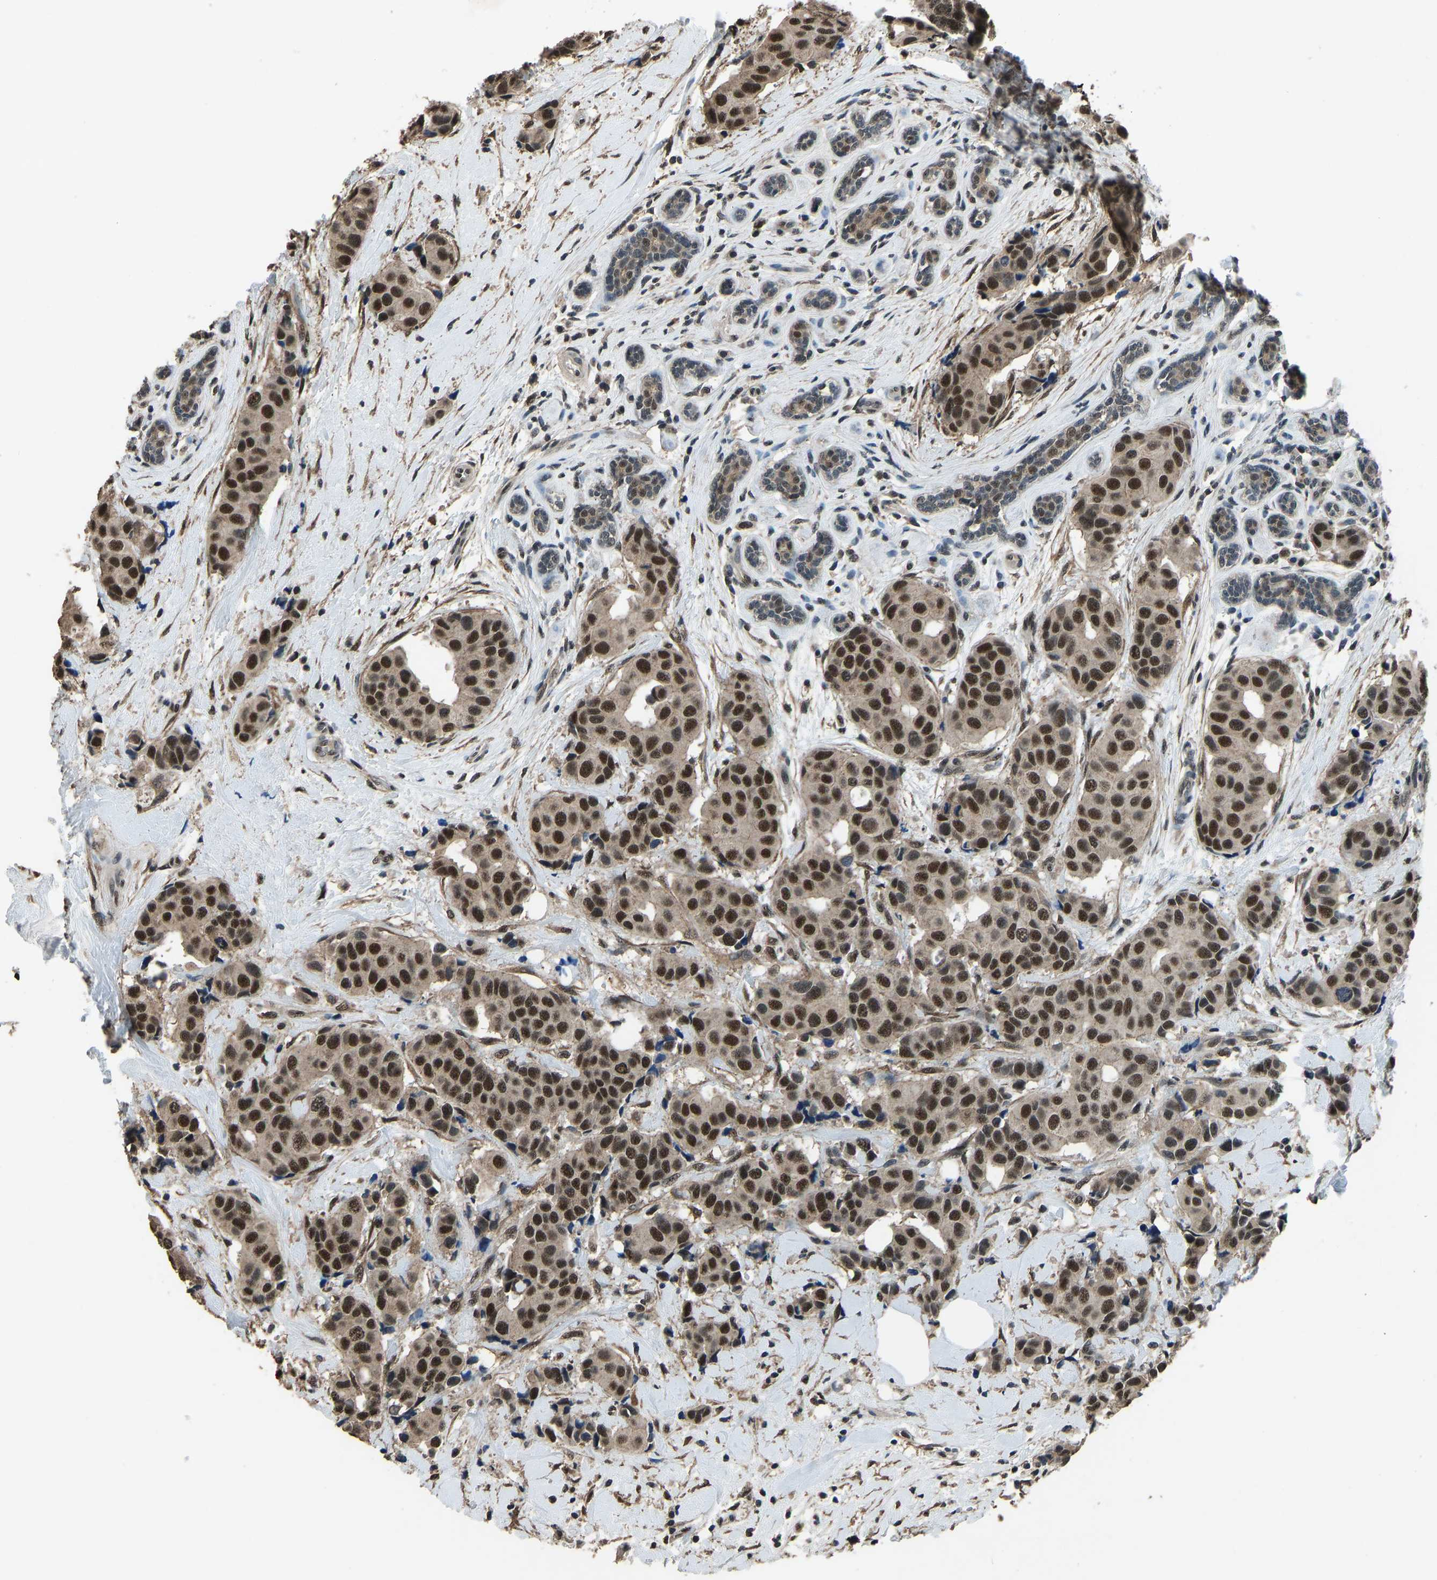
{"staining": {"intensity": "strong", "quantity": ">75%", "location": "nuclear"}, "tissue": "breast cancer", "cell_type": "Tumor cells", "image_type": "cancer", "snomed": [{"axis": "morphology", "description": "Normal tissue, NOS"}, {"axis": "morphology", "description": "Duct carcinoma"}, {"axis": "topography", "description": "Breast"}], "caption": "Breast cancer (infiltrating ductal carcinoma) tissue shows strong nuclear expression in about >75% of tumor cells", "gene": "TOX4", "patient": {"sex": "female", "age": 39}}